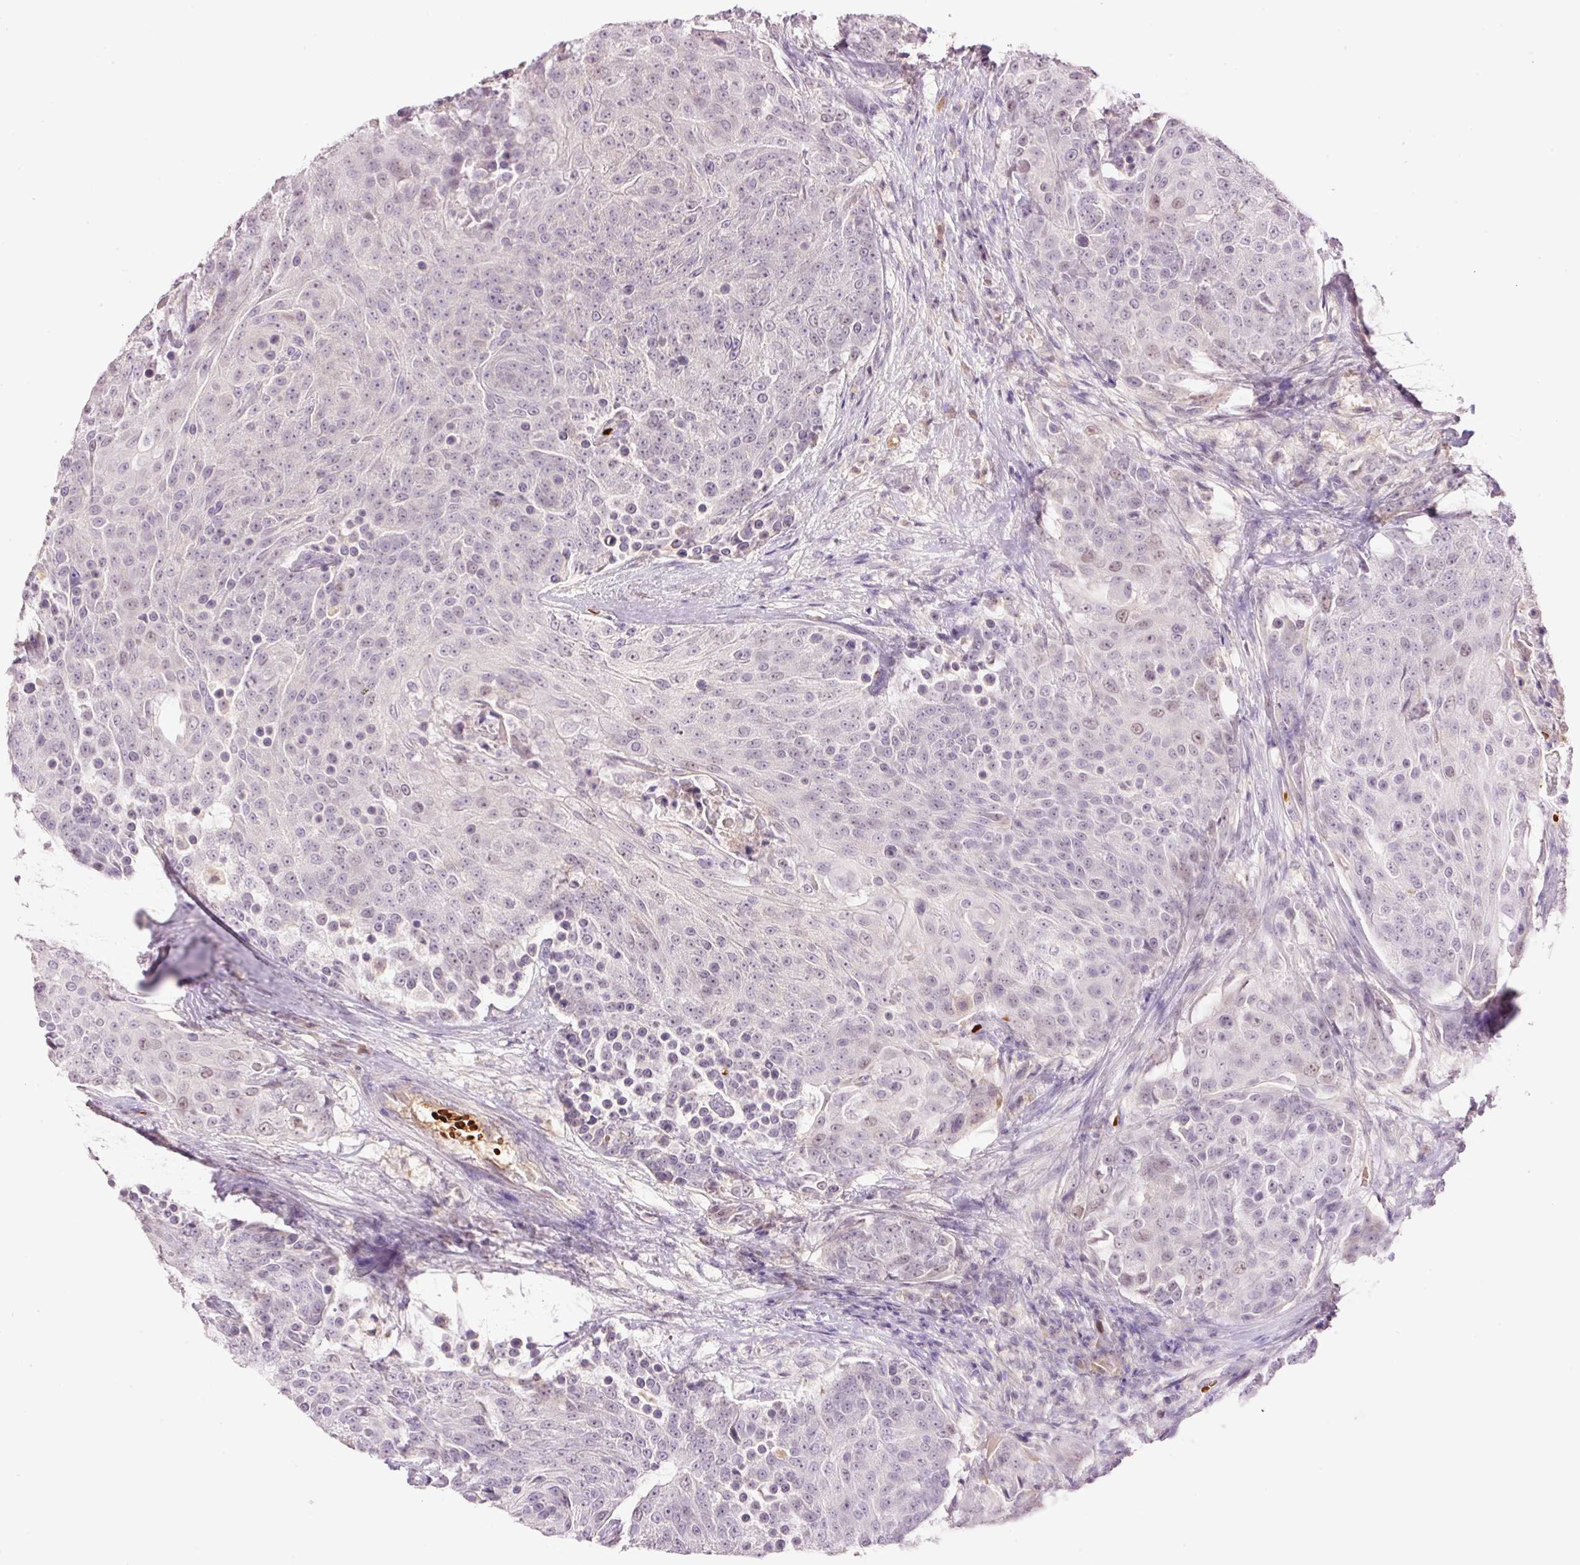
{"staining": {"intensity": "weak", "quantity": "<25%", "location": "nuclear"}, "tissue": "urothelial cancer", "cell_type": "Tumor cells", "image_type": "cancer", "snomed": [{"axis": "morphology", "description": "Urothelial carcinoma, High grade"}, {"axis": "topography", "description": "Urinary bladder"}], "caption": "High power microscopy image of an immunohistochemistry (IHC) histopathology image of high-grade urothelial carcinoma, revealing no significant positivity in tumor cells. (Brightfield microscopy of DAB (3,3'-diaminobenzidine) immunohistochemistry at high magnification).", "gene": "LY6G6D", "patient": {"sex": "female", "age": 63}}